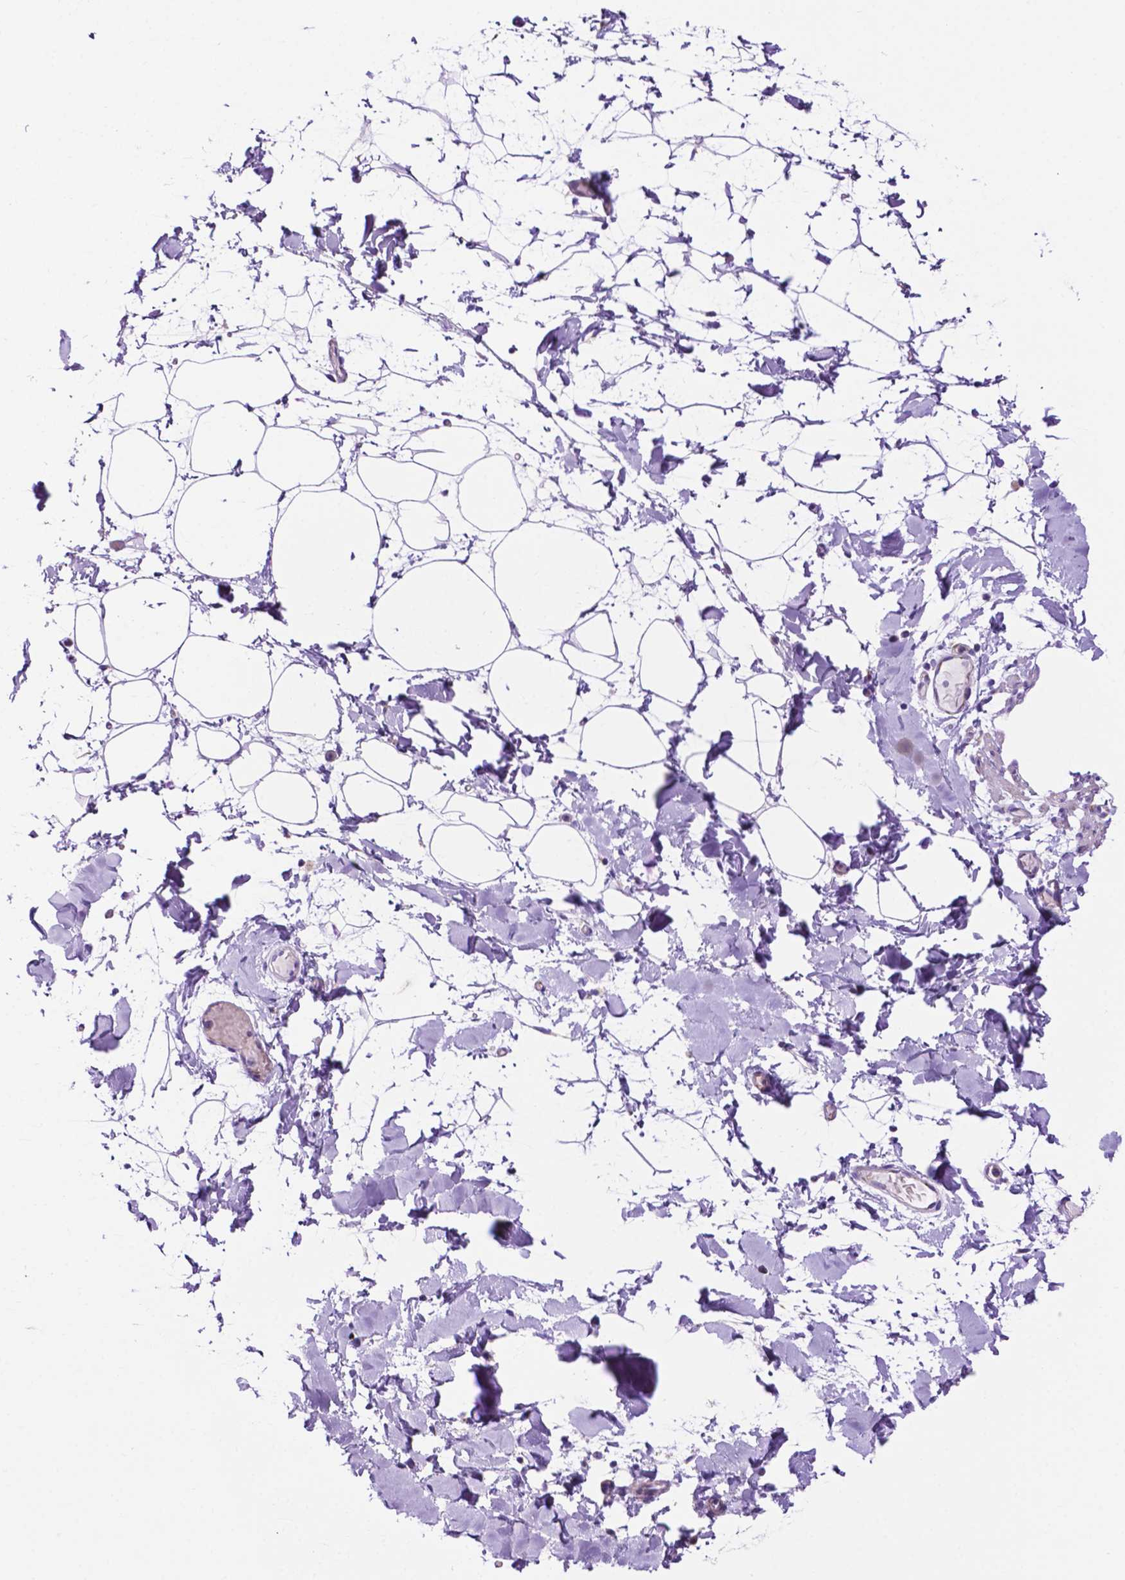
{"staining": {"intensity": "negative", "quantity": "none", "location": "none"}, "tissue": "adipose tissue", "cell_type": "Adipocytes", "image_type": "normal", "snomed": [{"axis": "morphology", "description": "Normal tissue, NOS"}, {"axis": "topography", "description": "Gallbladder"}, {"axis": "topography", "description": "Peripheral nerve tissue"}], "caption": "Immunohistochemical staining of benign human adipose tissue exhibits no significant staining in adipocytes. Nuclei are stained in blue.", "gene": "GDPD5", "patient": {"sex": "female", "age": 45}}